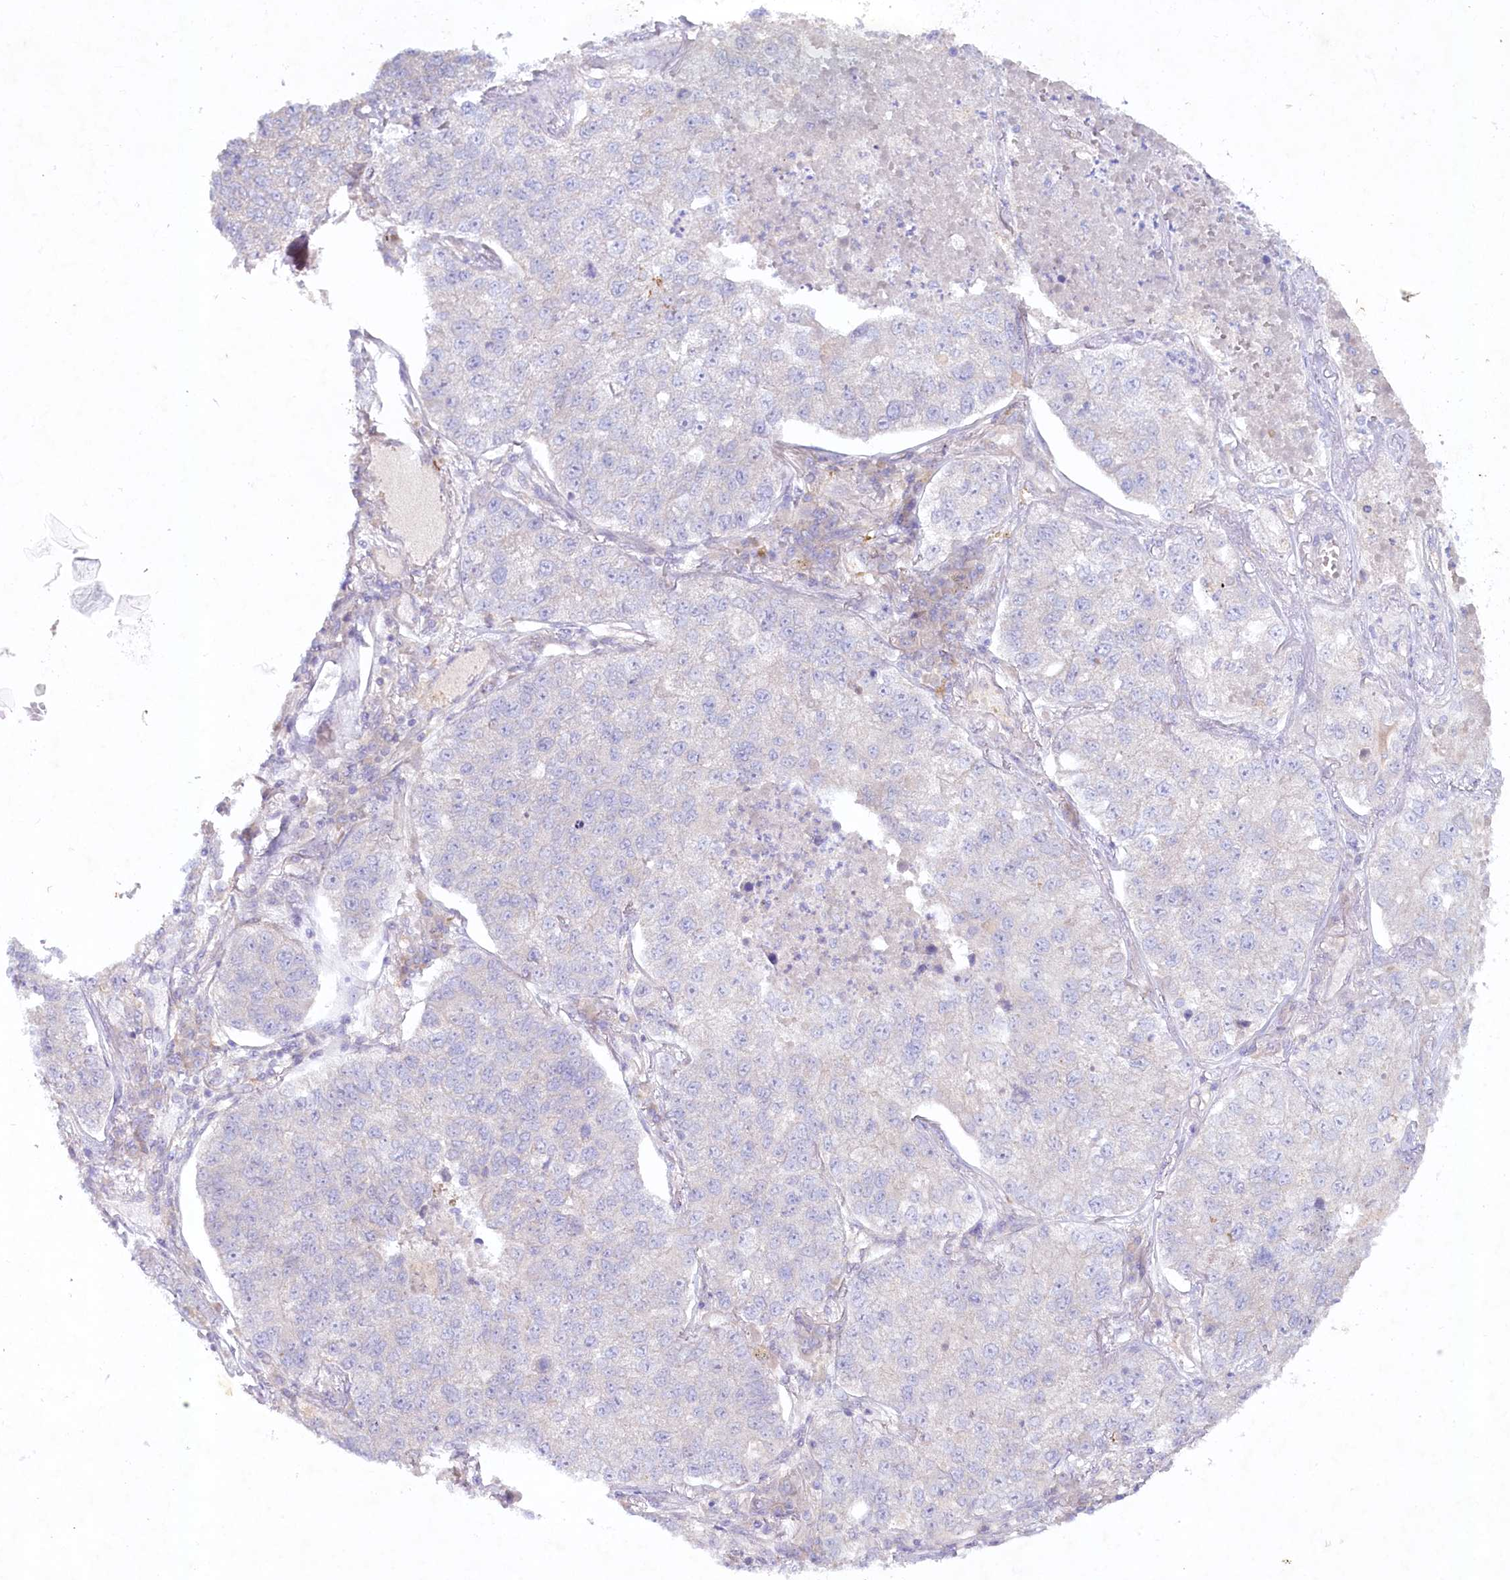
{"staining": {"intensity": "negative", "quantity": "none", "location": "none"}, "tissue": "lung cancer", "cell_type": "Tumor cells", "image_type": "cancer", "snomed": [{"axis": "morphology", "description": "Adenocarcinoma, NOS"}, {"axis": "topography", "description": "Lung"}], "caption": "Lung cancer stained for a protein using immunohistochemistry (IHC) reveals no staining tumor cells.", "gene": "TNIP1", "patient": {"sex": "male", "age": 49}}